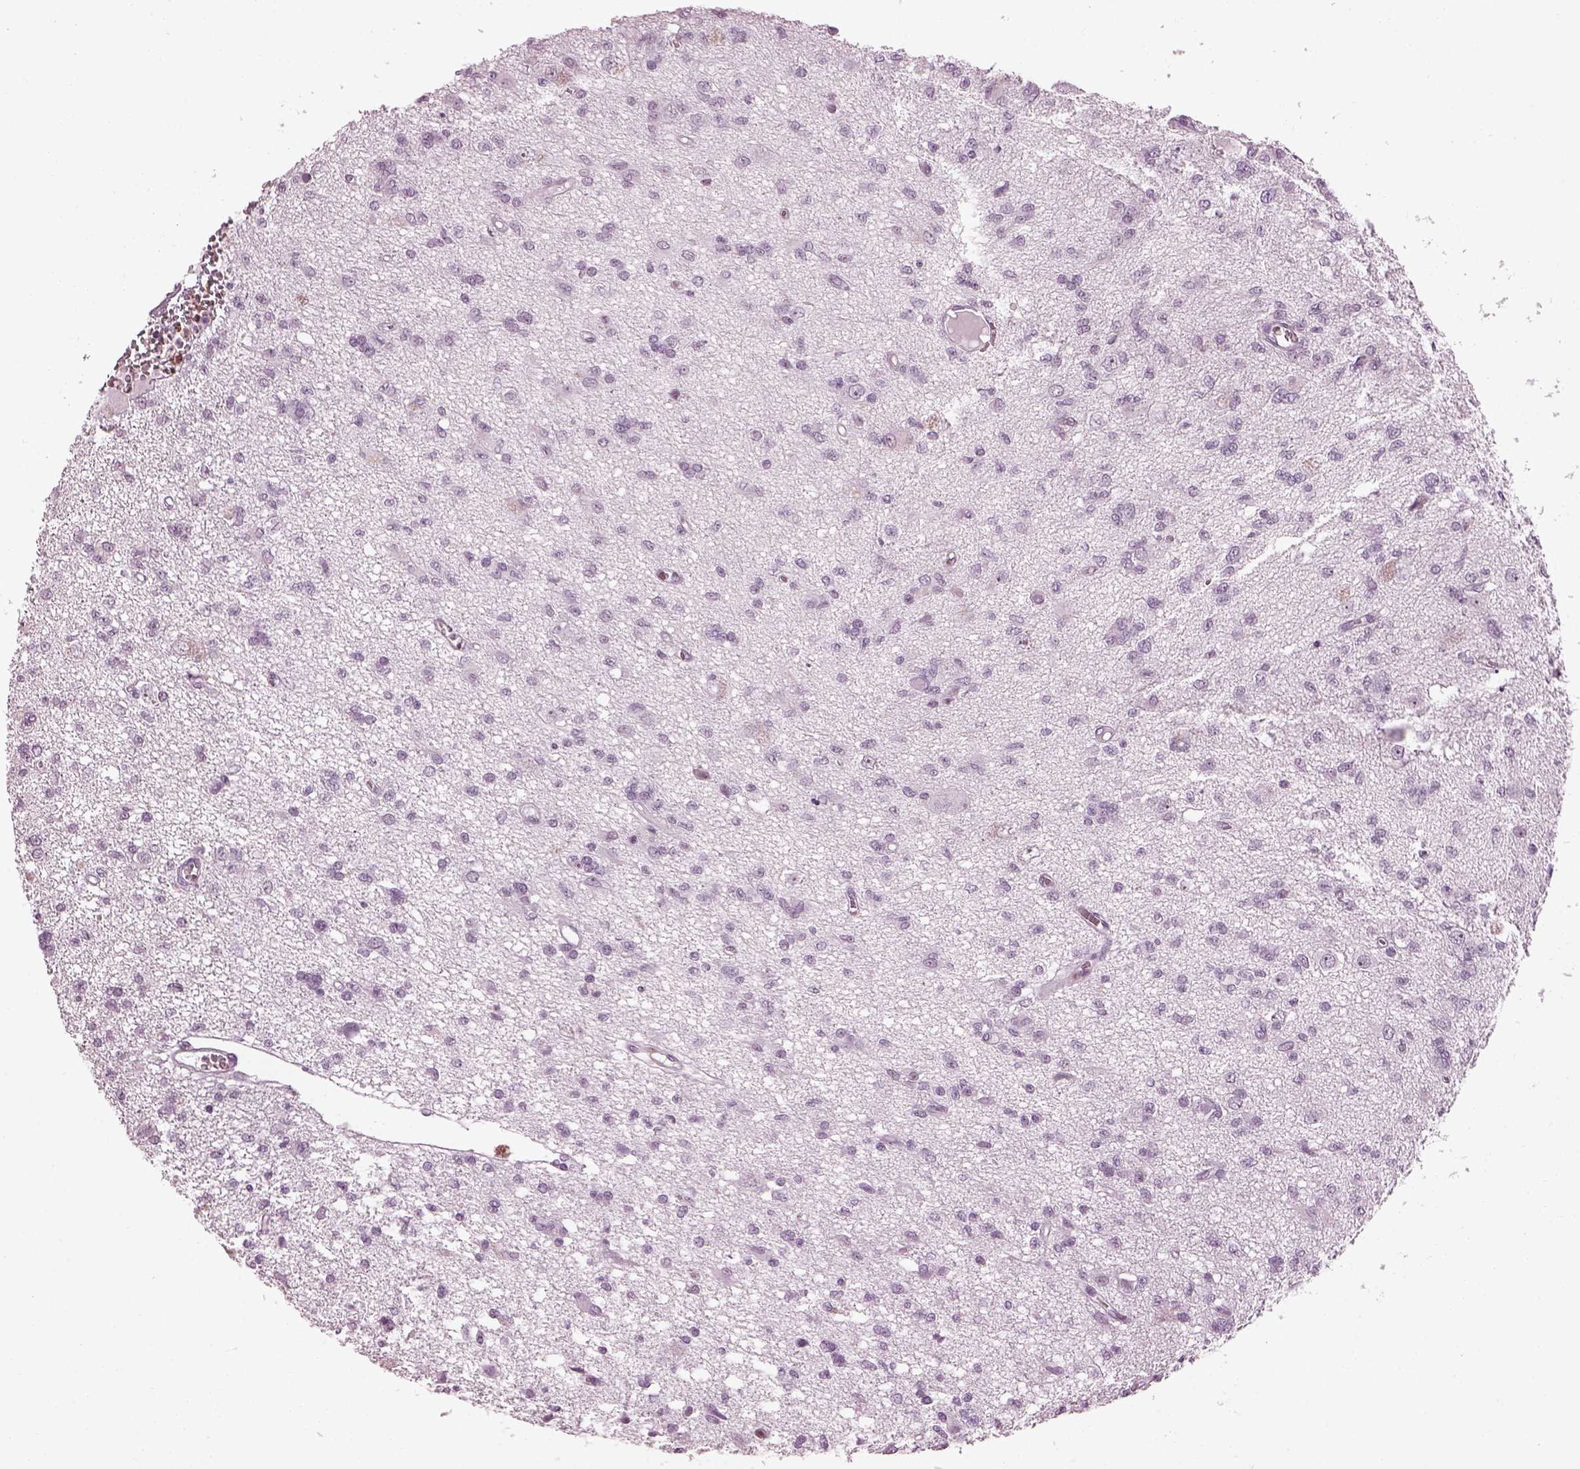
{"staining": {"intensity": "negative", "quantity": "none", "location": "none"}, "tissue": "glioma", "cell_type": "Tumor cells", "image_type": "cancer", "snomed": [{"axis": "morphology", "description": "Glioma, malignant, Low grade"}, {"axis": "topography", "description": "Brain"}], "caption": "This is an immunohistochemistry (IHC) micrograph of human malignant glioma (low-grade). There is no expression in tumor cells.", "gene": "ADGRG2", "patient": {"sex": "male", "age": 64}}